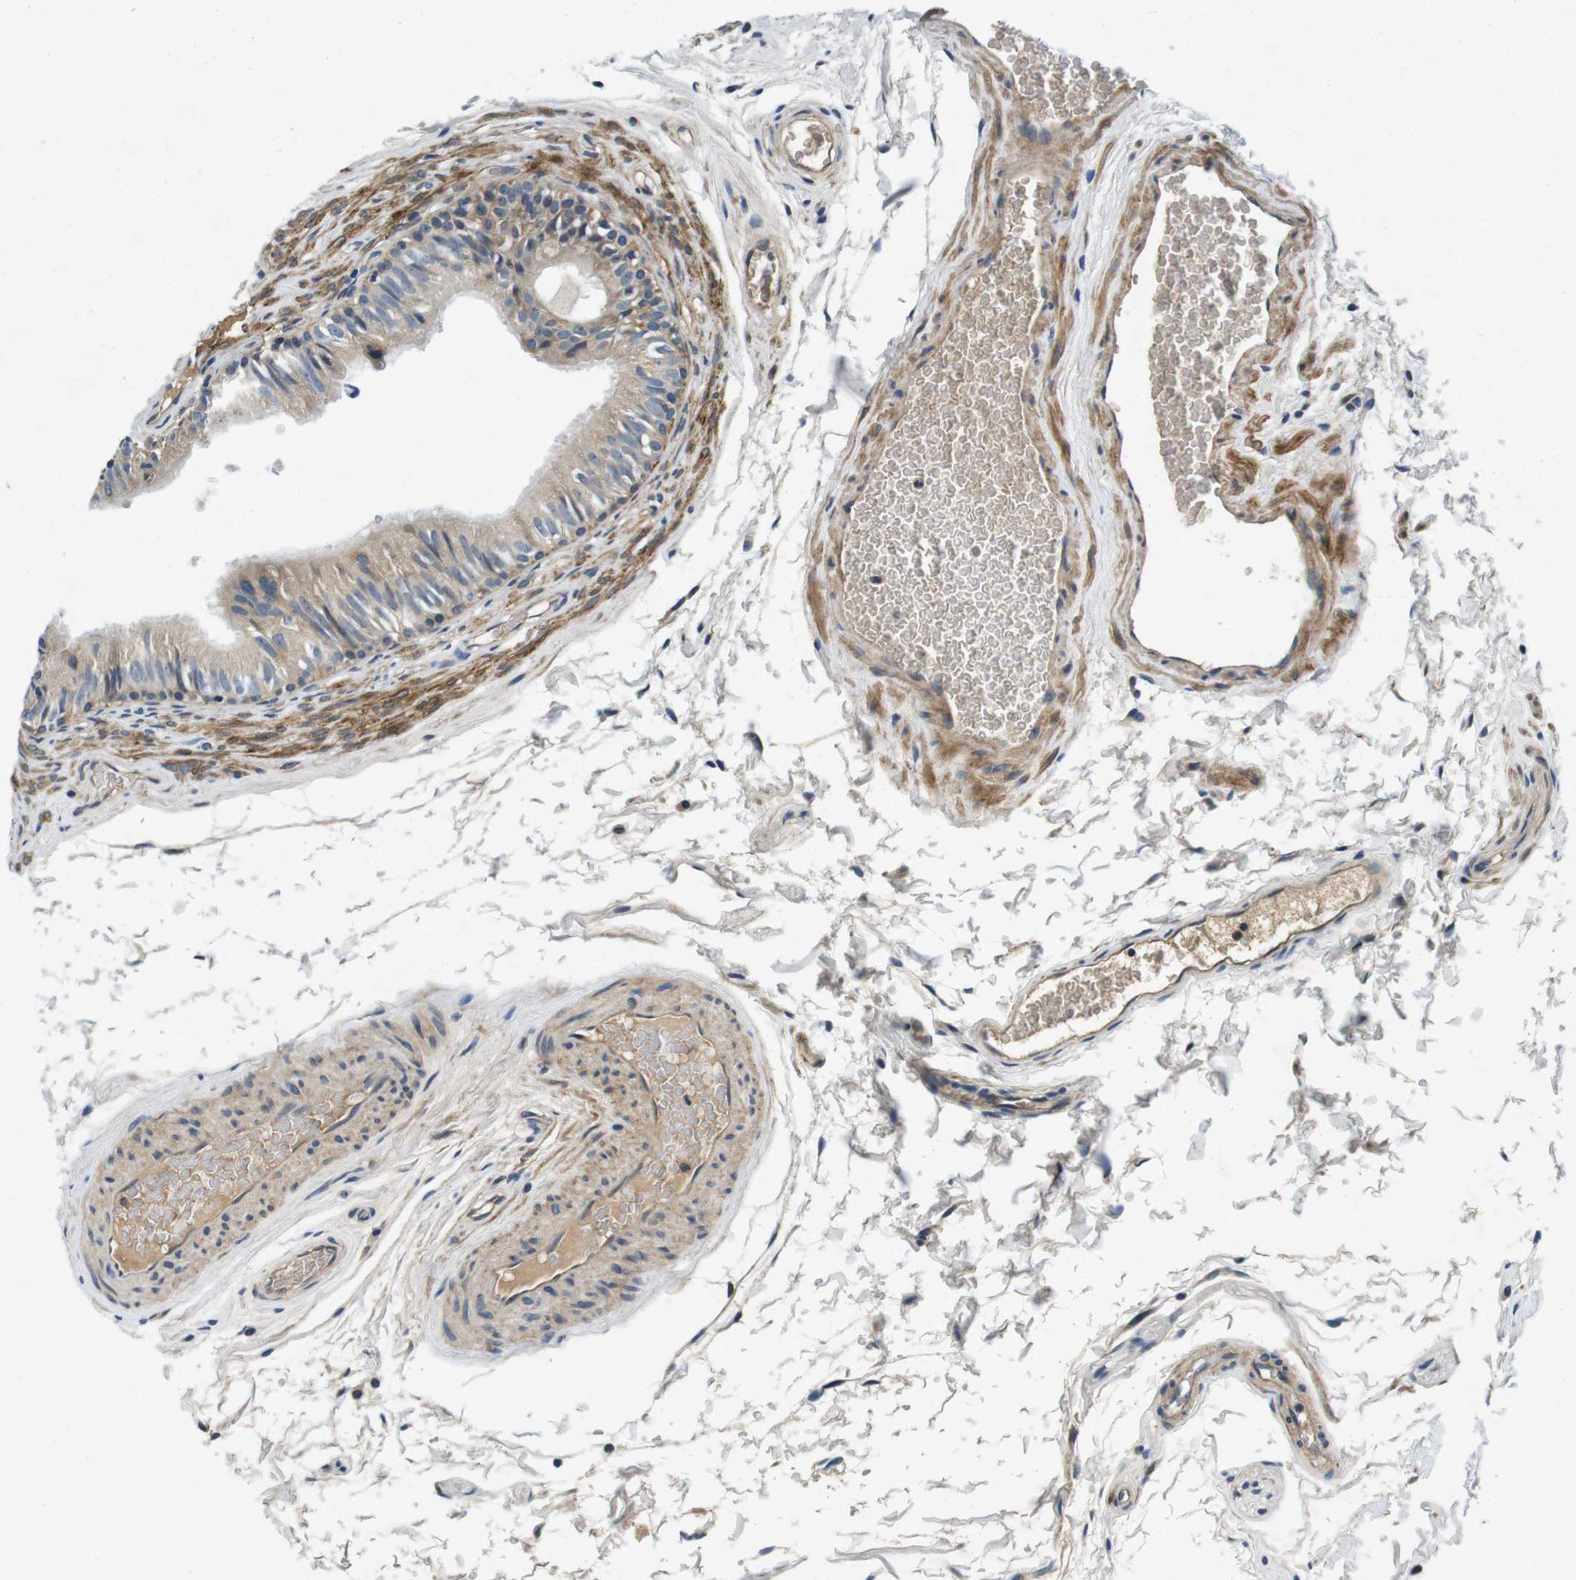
{"staining": {"intensity": "weak", "quantity": ">75%", "location": "cytoplasmic/membranous"}, "tissue": "epididymis", "cell_type": "Glandular cells", "image_type": "normal", "snomed": [{"axis": "morphology", "description": "Normal tissue, NOS"}, {"axis": "topography", "description": "Epididymis"}], "caption": "IHC micrograph of normal human epididymis stained for a protein (brown), which shows low levels of weak cytoplasmic/membranous expression in approximately >75% of glandular cells.", "gene": "DTNA", "patient": {"sex": "male", "age": 36}}